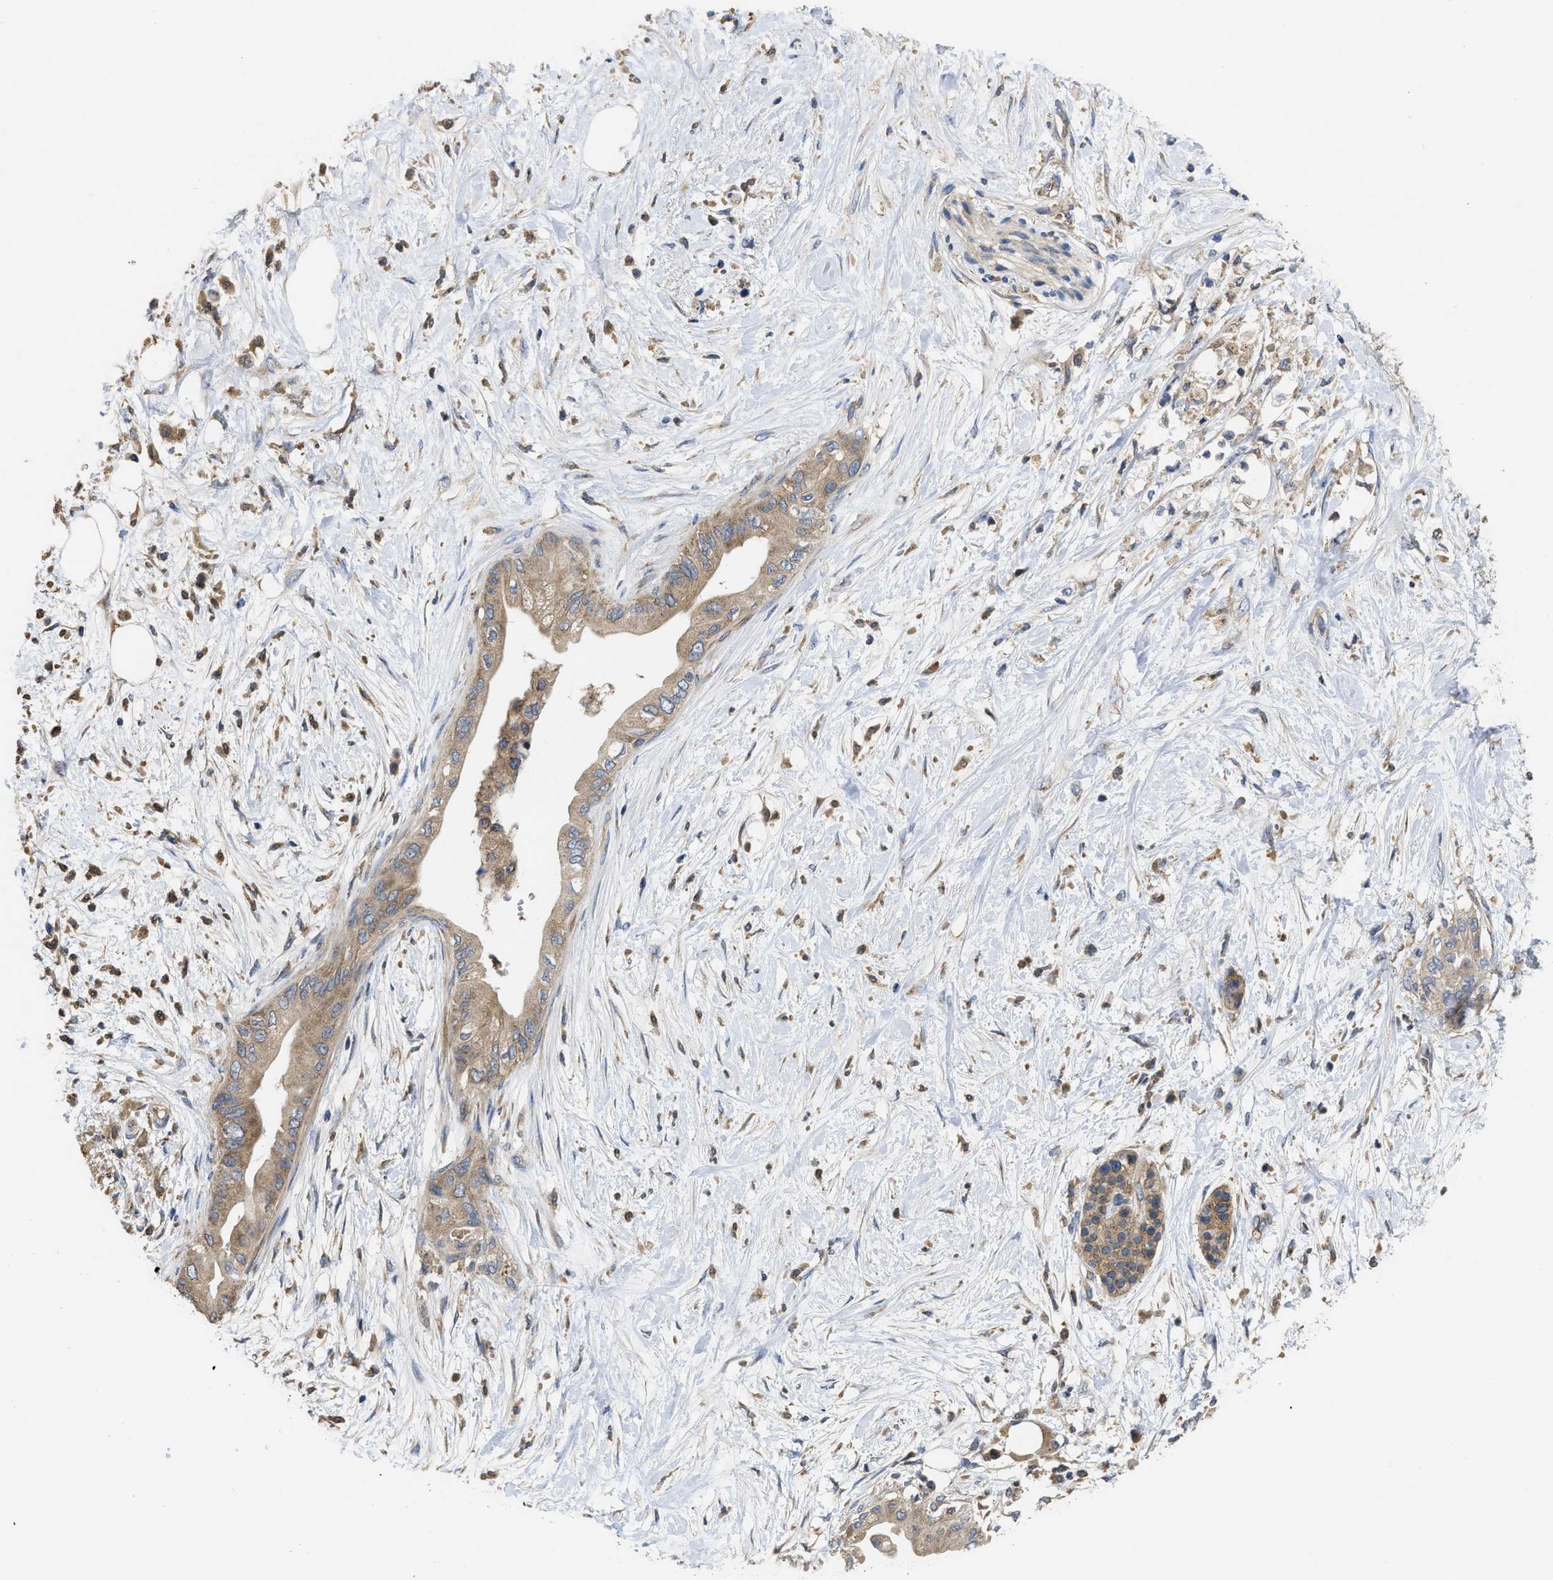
{"staining": {"intensity": "weak", "quantity": ">75%", "location": "cytoplasmic/membranous"}, "tissue": "pancreatic cancer", "cell_type": "Tumor cells", "image_type": "cancer", "snomed": [{"axis": "morphology", "description": "Normal tissue, NOS"}, {"axis": "morphology", "description": "Adenocarcinoma, NOS"}, {"axis": "topography", "description": "Pancreas"}, {"axis": "topography", "description": "Duodenum"}], "caption": "Weak cytoplasmic/membranous protein expression is present in about >75% of tumor cells in pancreatic cancer.", "gene": "RNF216", "patient": {"sex": "female", "age": 60}}